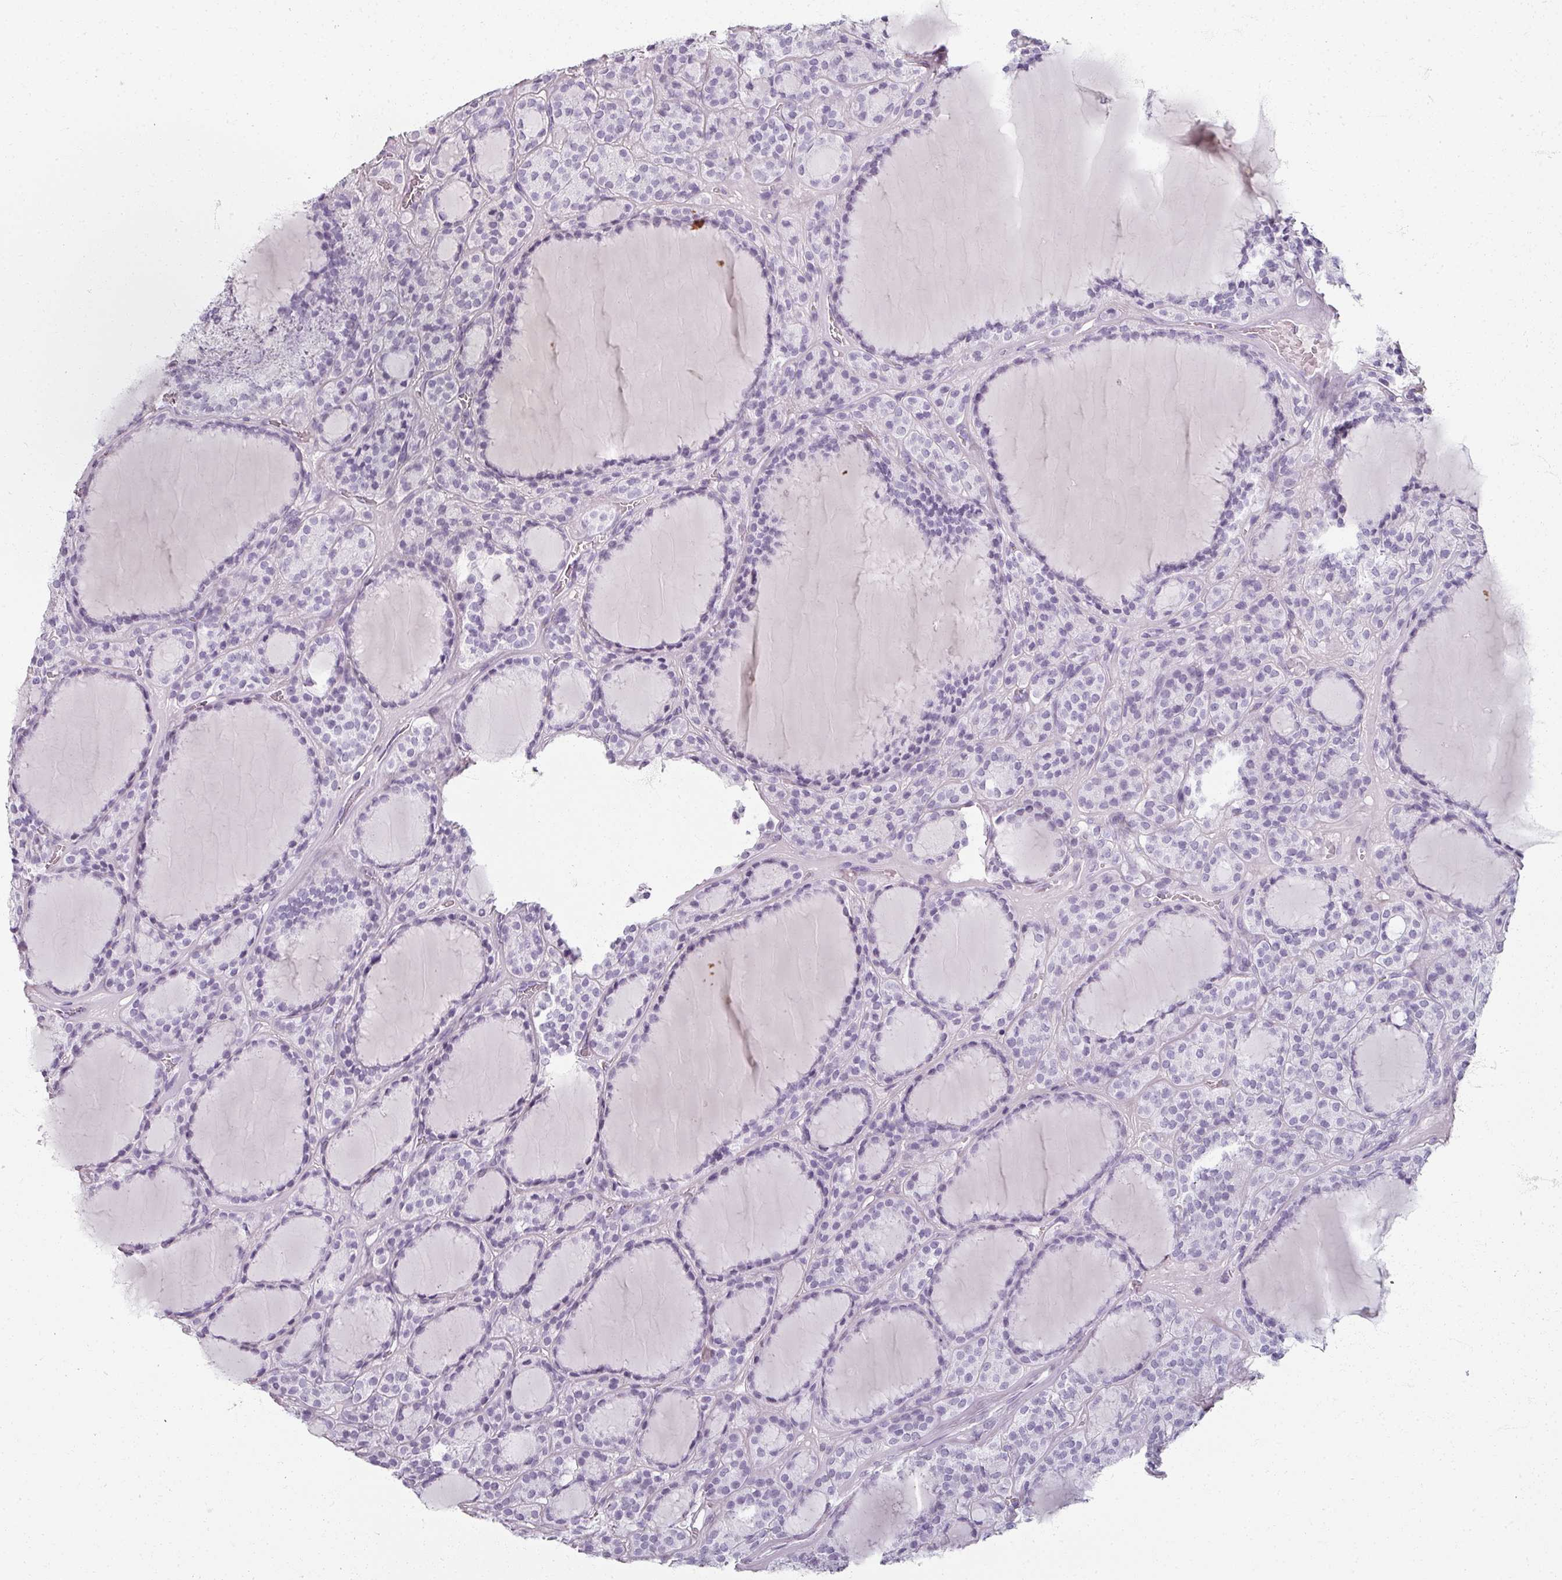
{"staining": {"intensity": "negative", "quantity": "none", "location": "none"}, "tissue": "thyroid cancer", "cell_type": "Tumor cells", "image_type": "cancer", "snomed": [{"axis": "morphology", "description": "Follicular adenoma carcinoma, NOS"}, {"axis": "topography", "description": "Thyroid gland"}], "caption": "Immunohistochemistry micrograph of thyroid follicular adenoma carcinoma stained for a protein (brown), which displays no staining in tumor cells. (DAB (3,3'-diaminobenzidine) IHC visualized using brightfield microscopy, high magnification).", "gene": "REG3G", "patient": {"sex": "female", "age": 63}}